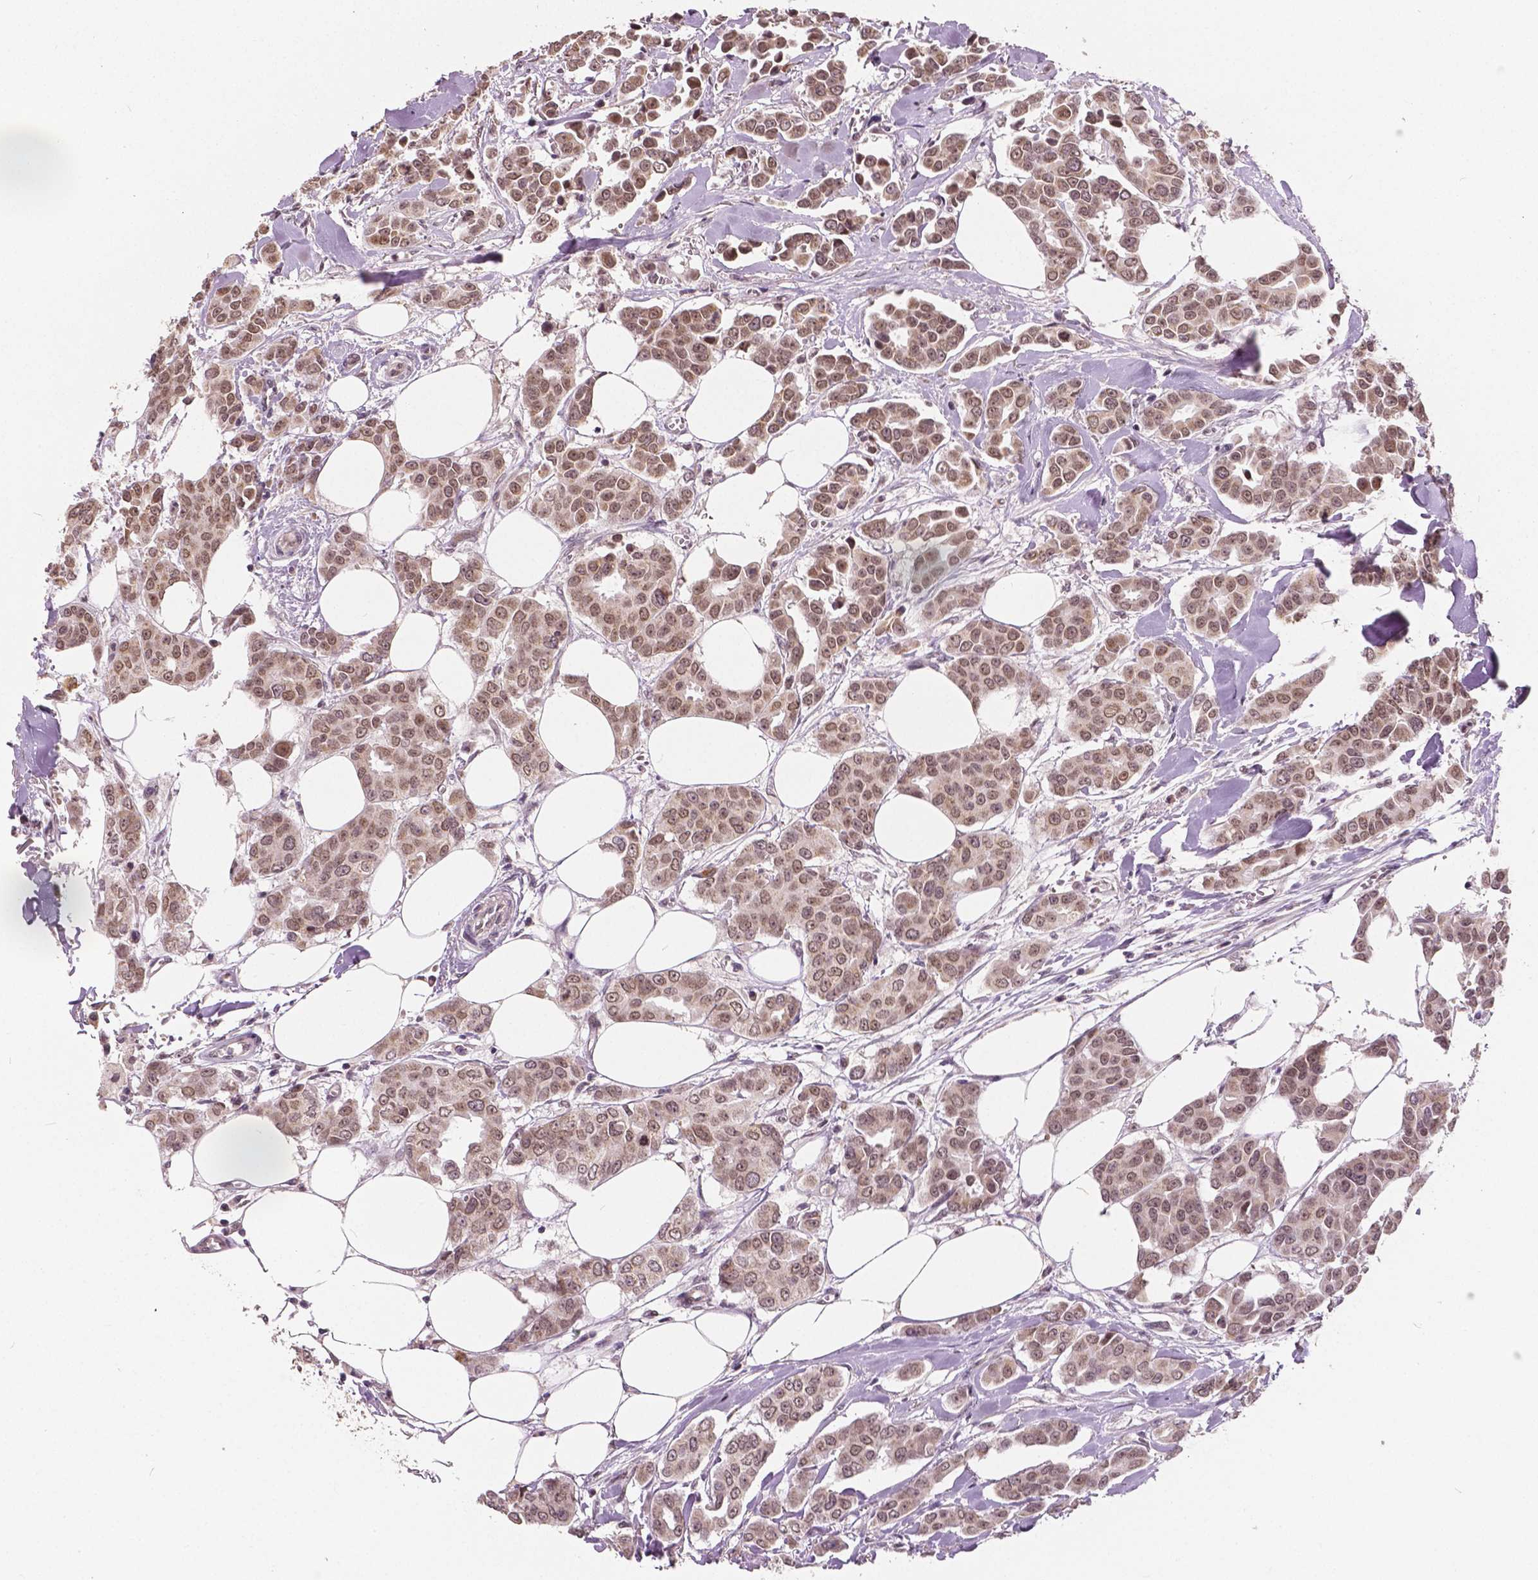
{"staining": {"intensity": "weak", "quantity": "25%-75%", "location": "nuclear"}, "tissue": "breast cancer", "cell_type": "Tumor cells", "image_type": "cancer", "snomed": [{"axis": "morphology", "description": "Duct carcinoma"}, {"axis": "topography", "description": "Breast"}], "caption": "The immunohistochemical stain labels weak nuclear positivity in tumor cells of infiltrating ductal carcinoma (breast) tissue. (Stains: DAB (3,3'-diaminobenzidine) in brown, nuclei in blue, Microscopy: brightfield microscopy at high magnification).", "gene": "HMBOX1", "patient": {"sex": "female", "age": 94}}